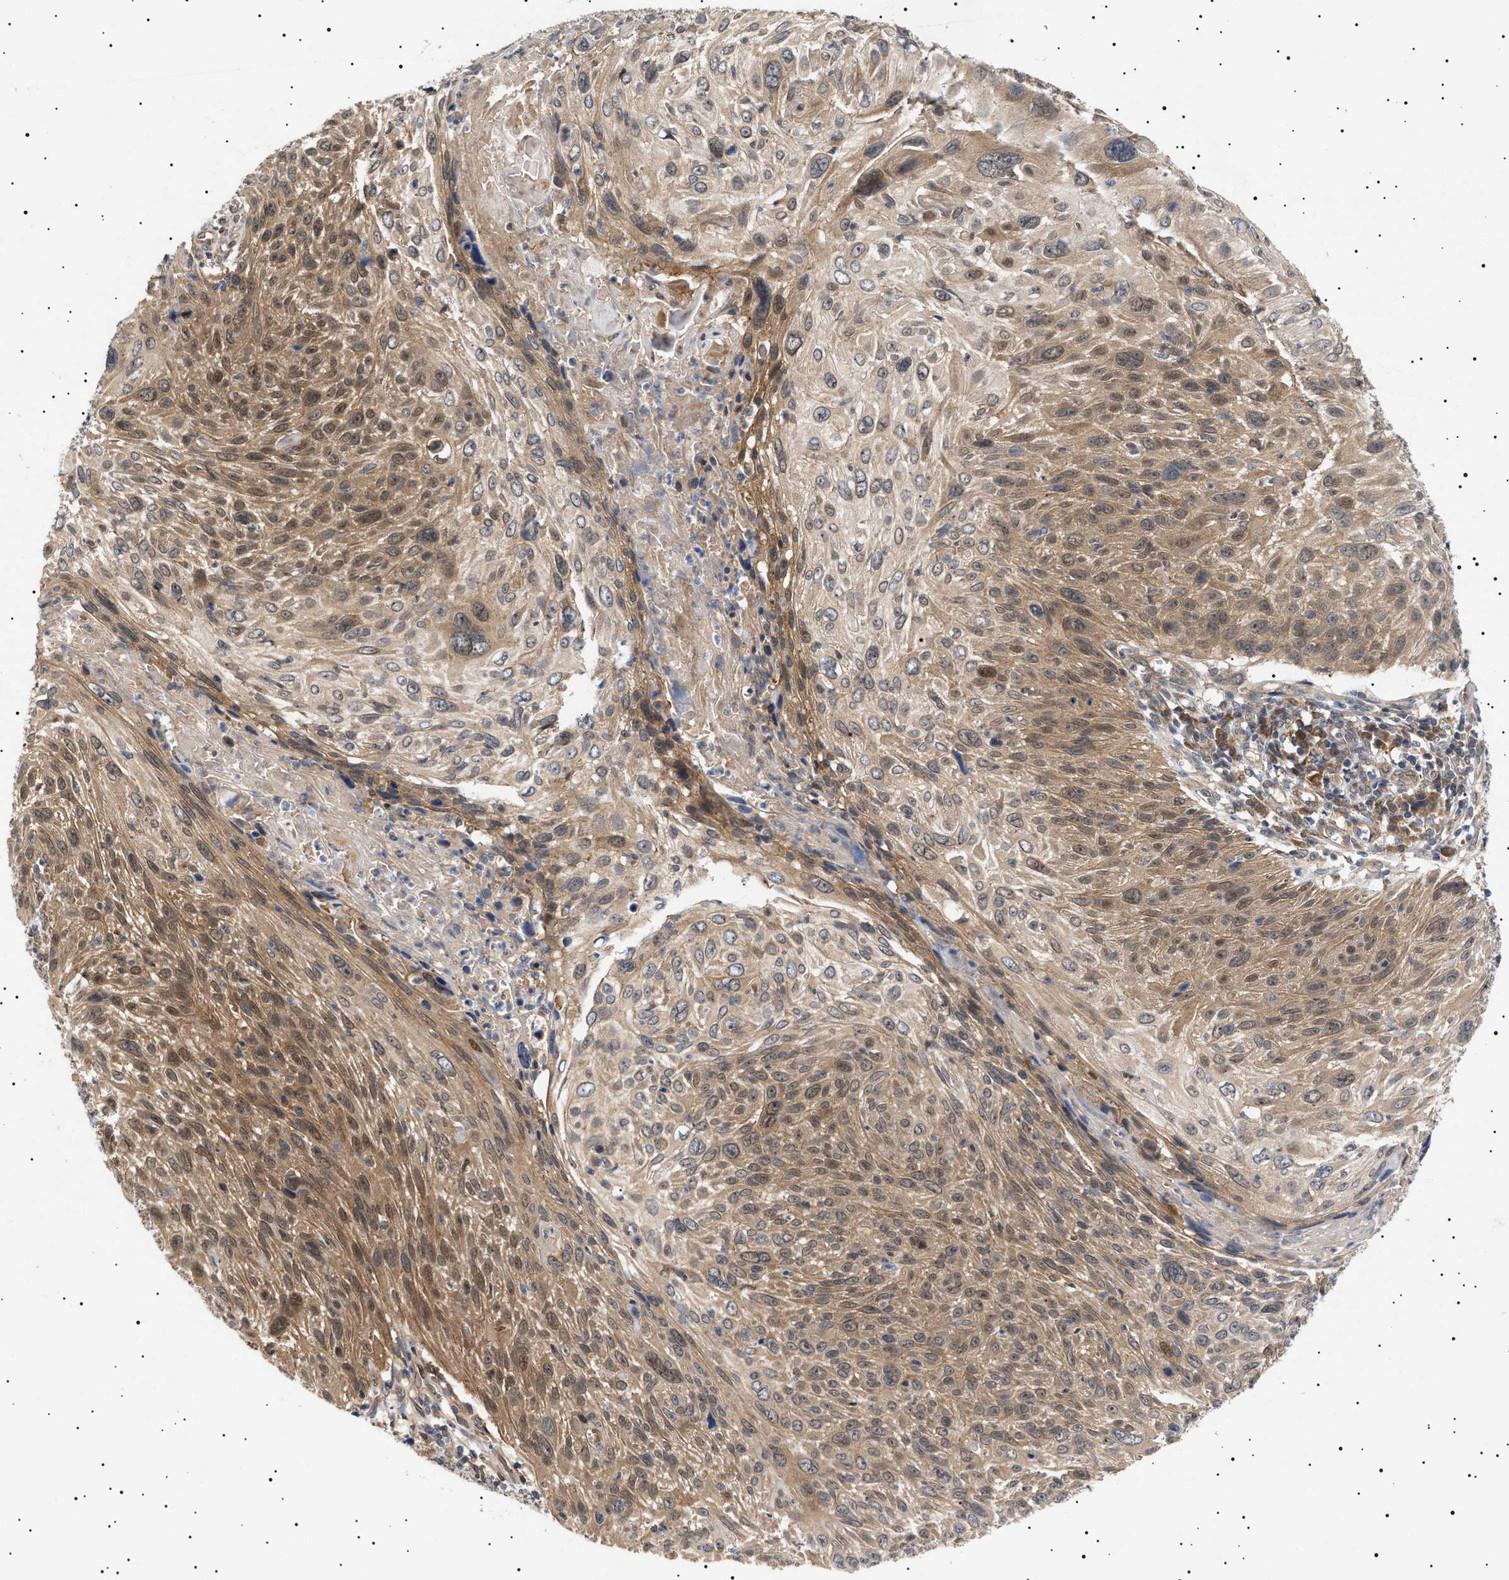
{"staining": {"intensity": "moderate", "quantity": ">75%", "location": "cytoplasmic/membranous"}, "tissue": "cervical cancer", "cell_type": "Tumor cells", "image_type": "cancer", "snomed": [{"axis": "morphology", "description": "Squamous cell carcinoma, NOS"}, {"axis": "topography", "description": "Cervix"}], "caption": "Immunohistochemistry micrograph of human squamous cell carcinoma (cervical) stained for a protein (brown), which displays medium levels of moderate cytoplasmic/membranous positivity in approximately >75% of tumor cells.", "gene": "NPLOC4", "patient": {"sex": "female", "age": 51}}